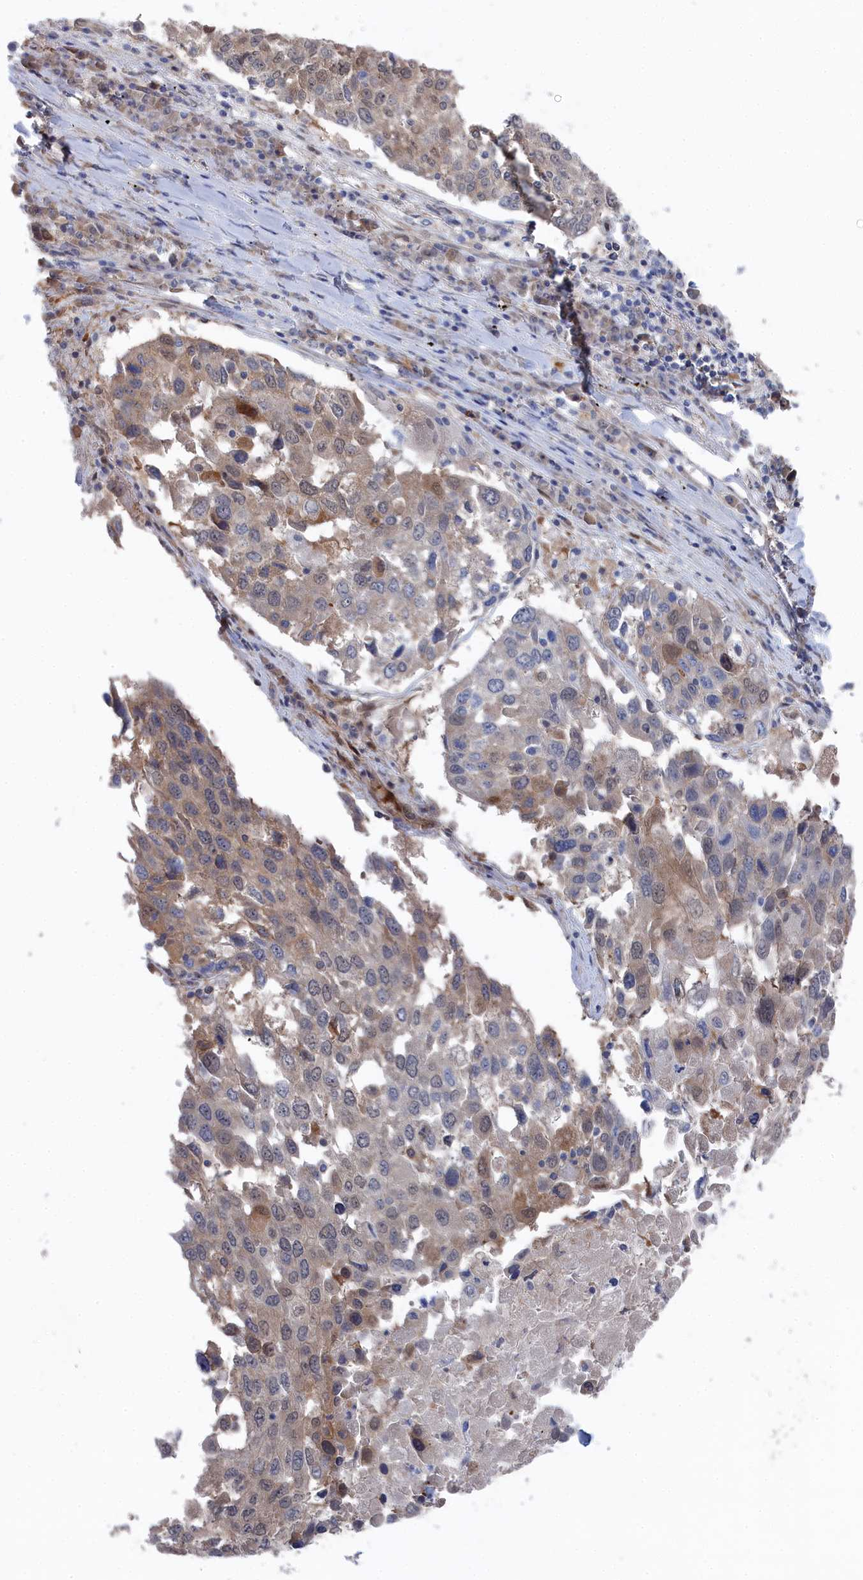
{"staining": {"intensity": "weak", "quantity": "<25%", "location": "cytoplasmic/membranous"}, "tissue": "lung cancer", "cell_type": "Tumor cells", "image_type": "cancer", "snomed": [{"axis": "morphology", "description": "Squamous cell carcinoma, NOS"}, {"axis": "topography", "description": "Lung"}], "caption": "Immunohistochemistry (IHC) image of neoplastic tissue: lung cancer stained with DAB (3,3'-diaminobenzidine) demonstrates no significant protein staining in tumor cells.", "gene": "IRGQ", "patient": {"sex": "male", "age": 65}}